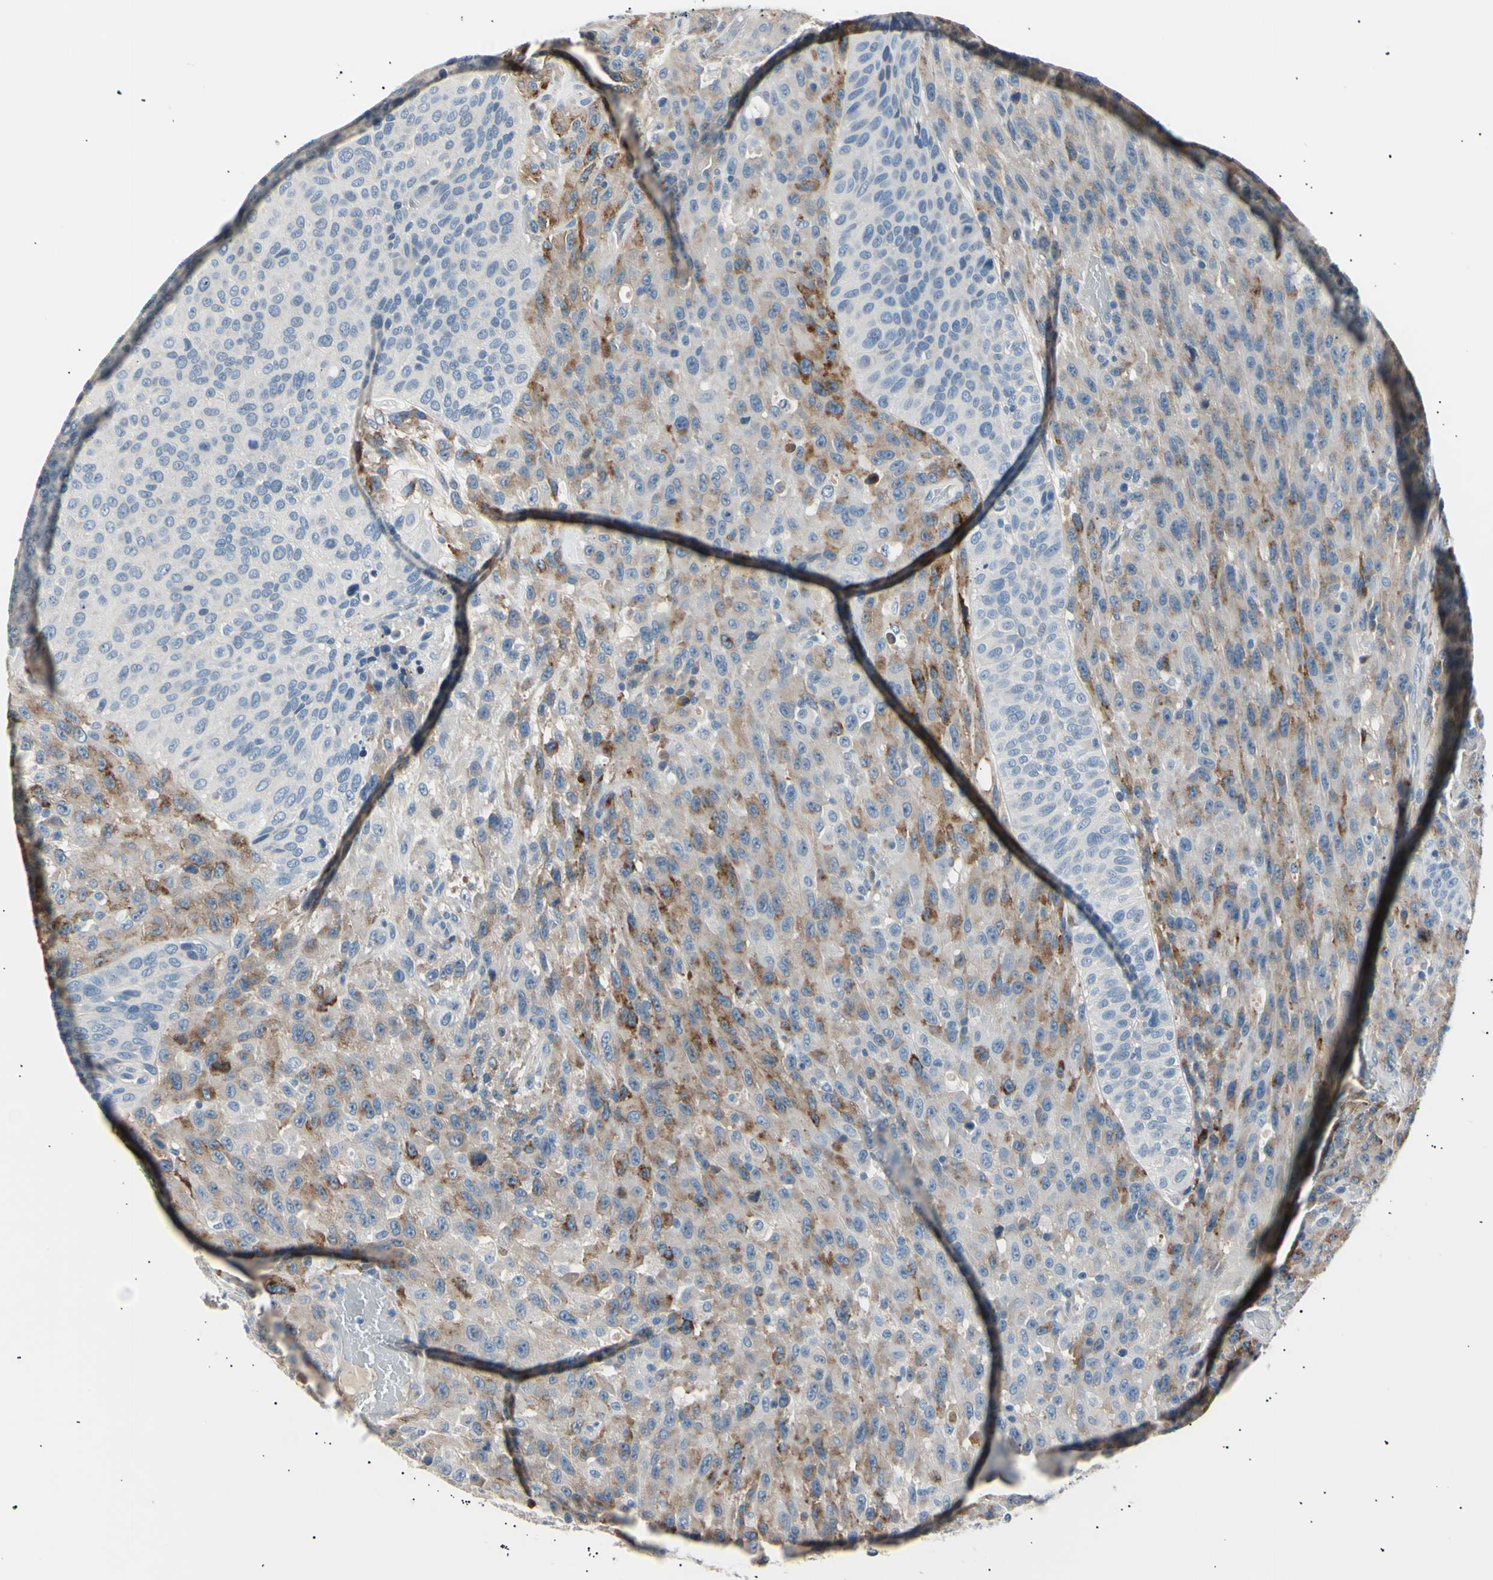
{"staining": {"intensity": "moderate", "quantity": "25%-75%", "location": "cytoplasmic/membranous"}, "tissue": "urothelial cancer", "cell_type": "Tumor cells", "image_type": "cancer", "snomed": [{"axis": "morphology", "description": "Urothelial carcinoma, High grade"}, {"axis": "topography", "description": "Urinary bladder"}], "caption": "DAB (3,3'-diaminobenzidine) immunohistochemical staining of high-grade urothelial carcinoma shows moderate cytoplasmic/membranous protein staining in about 25%-75% of tumor cells. The staining was performed using DAB (3,3'-diaminobenzidine) to visualize the protein expression in brown, while the nuclei were stained in blue with hematoxylin (Magnification: 20x).", "gene": "LDLR", "patient": {"sex": "male", "age": 66}}